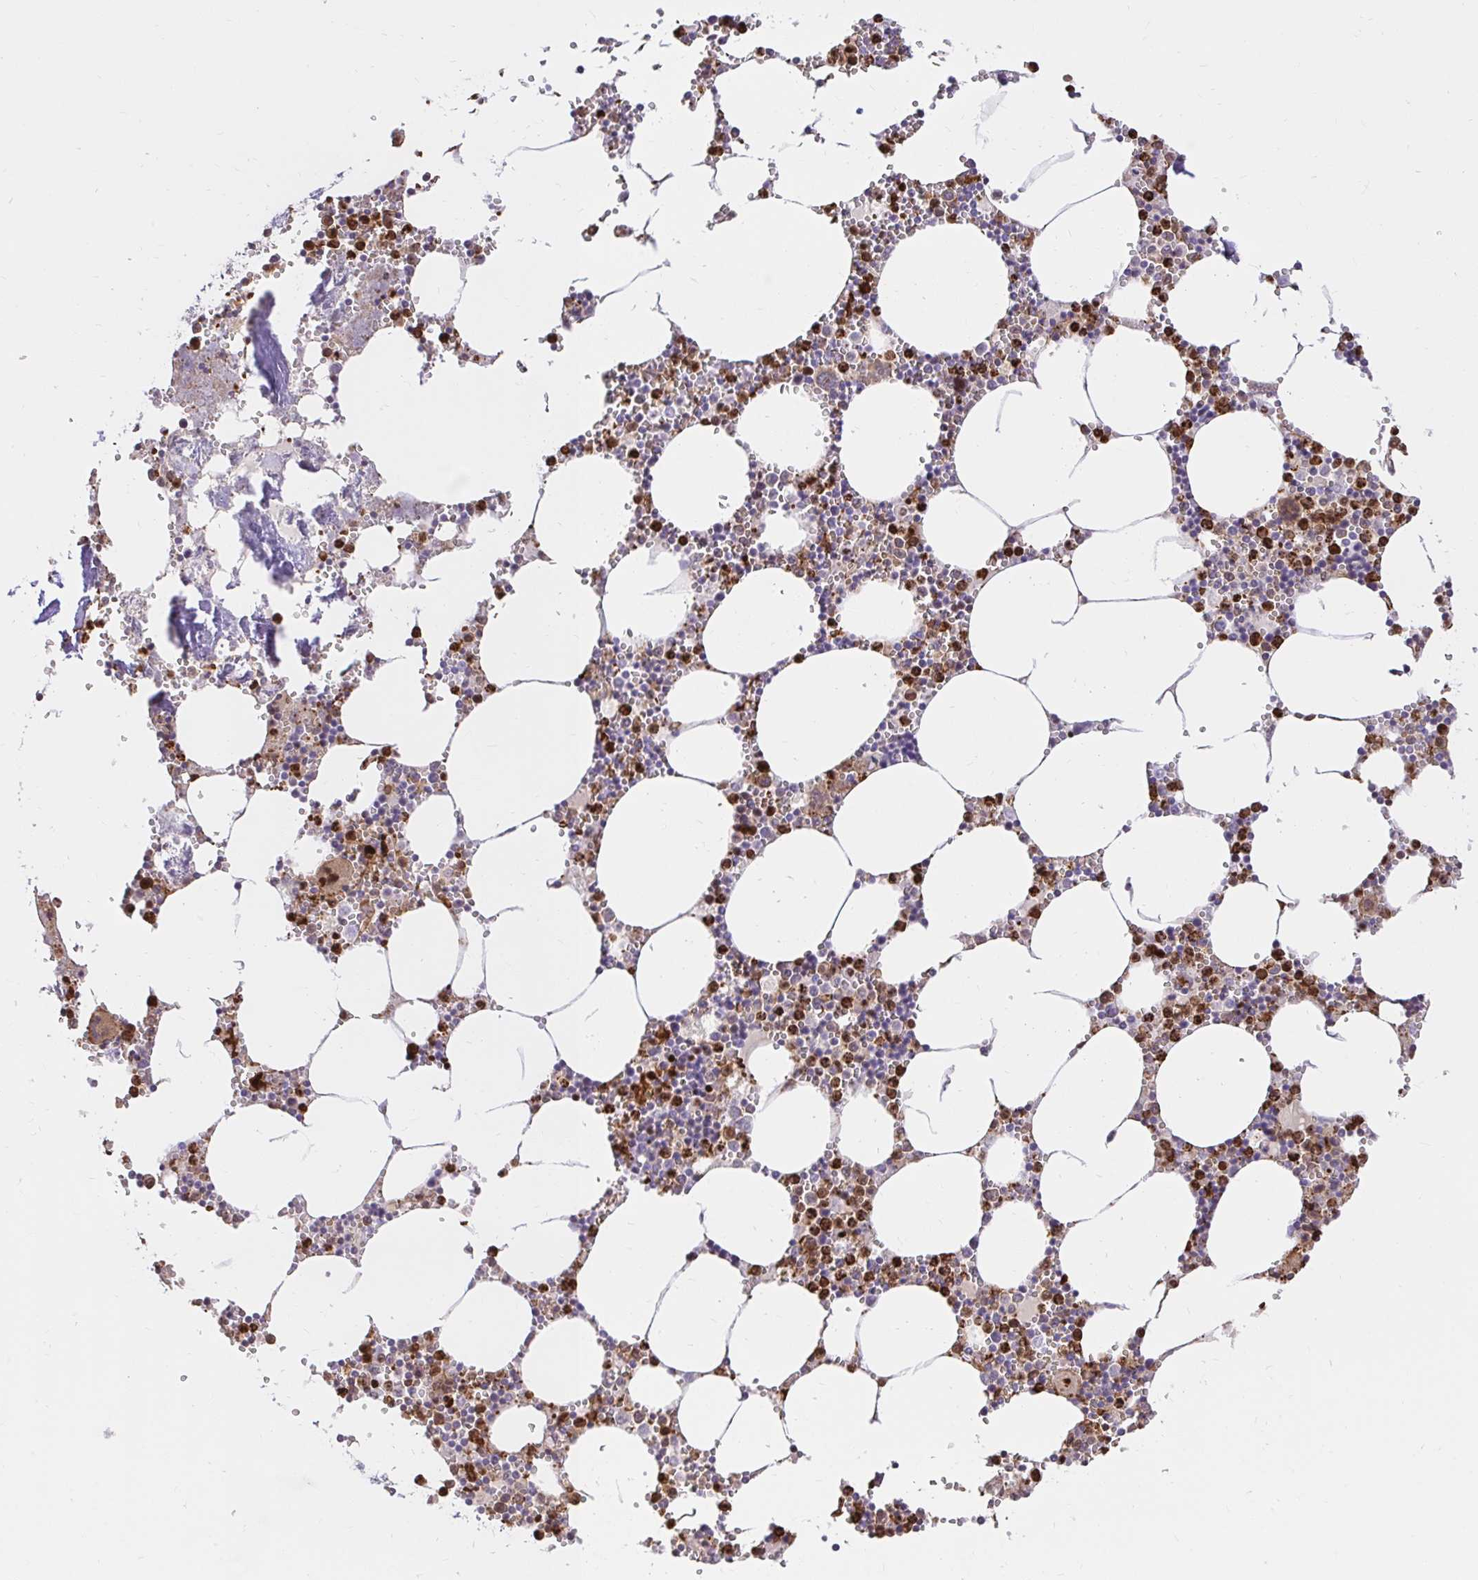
{"staining": {"intensity": "strong", "quantity": "25%-75%", "location": "nuclear"}, "tissue": "bone marrow", "cell_type": "Hematopoietic cells", "image_type": "normal", "snomed": [{"axis": "morphology", "description": "Normal tissue, NOS"}, {"axis": "topography", "description": "Bone marrow"}], "caption": "Hematopoietic cells show high levels of strong nuclear expression in about 25%-75% of cells in normal human bone marrow. (DAB (3,3'-diaminobenzidine) = brown stain, brightfield microscopy at high magnification).", "gene": "GSN", "patient": {"sex": "male", "age": 54}}